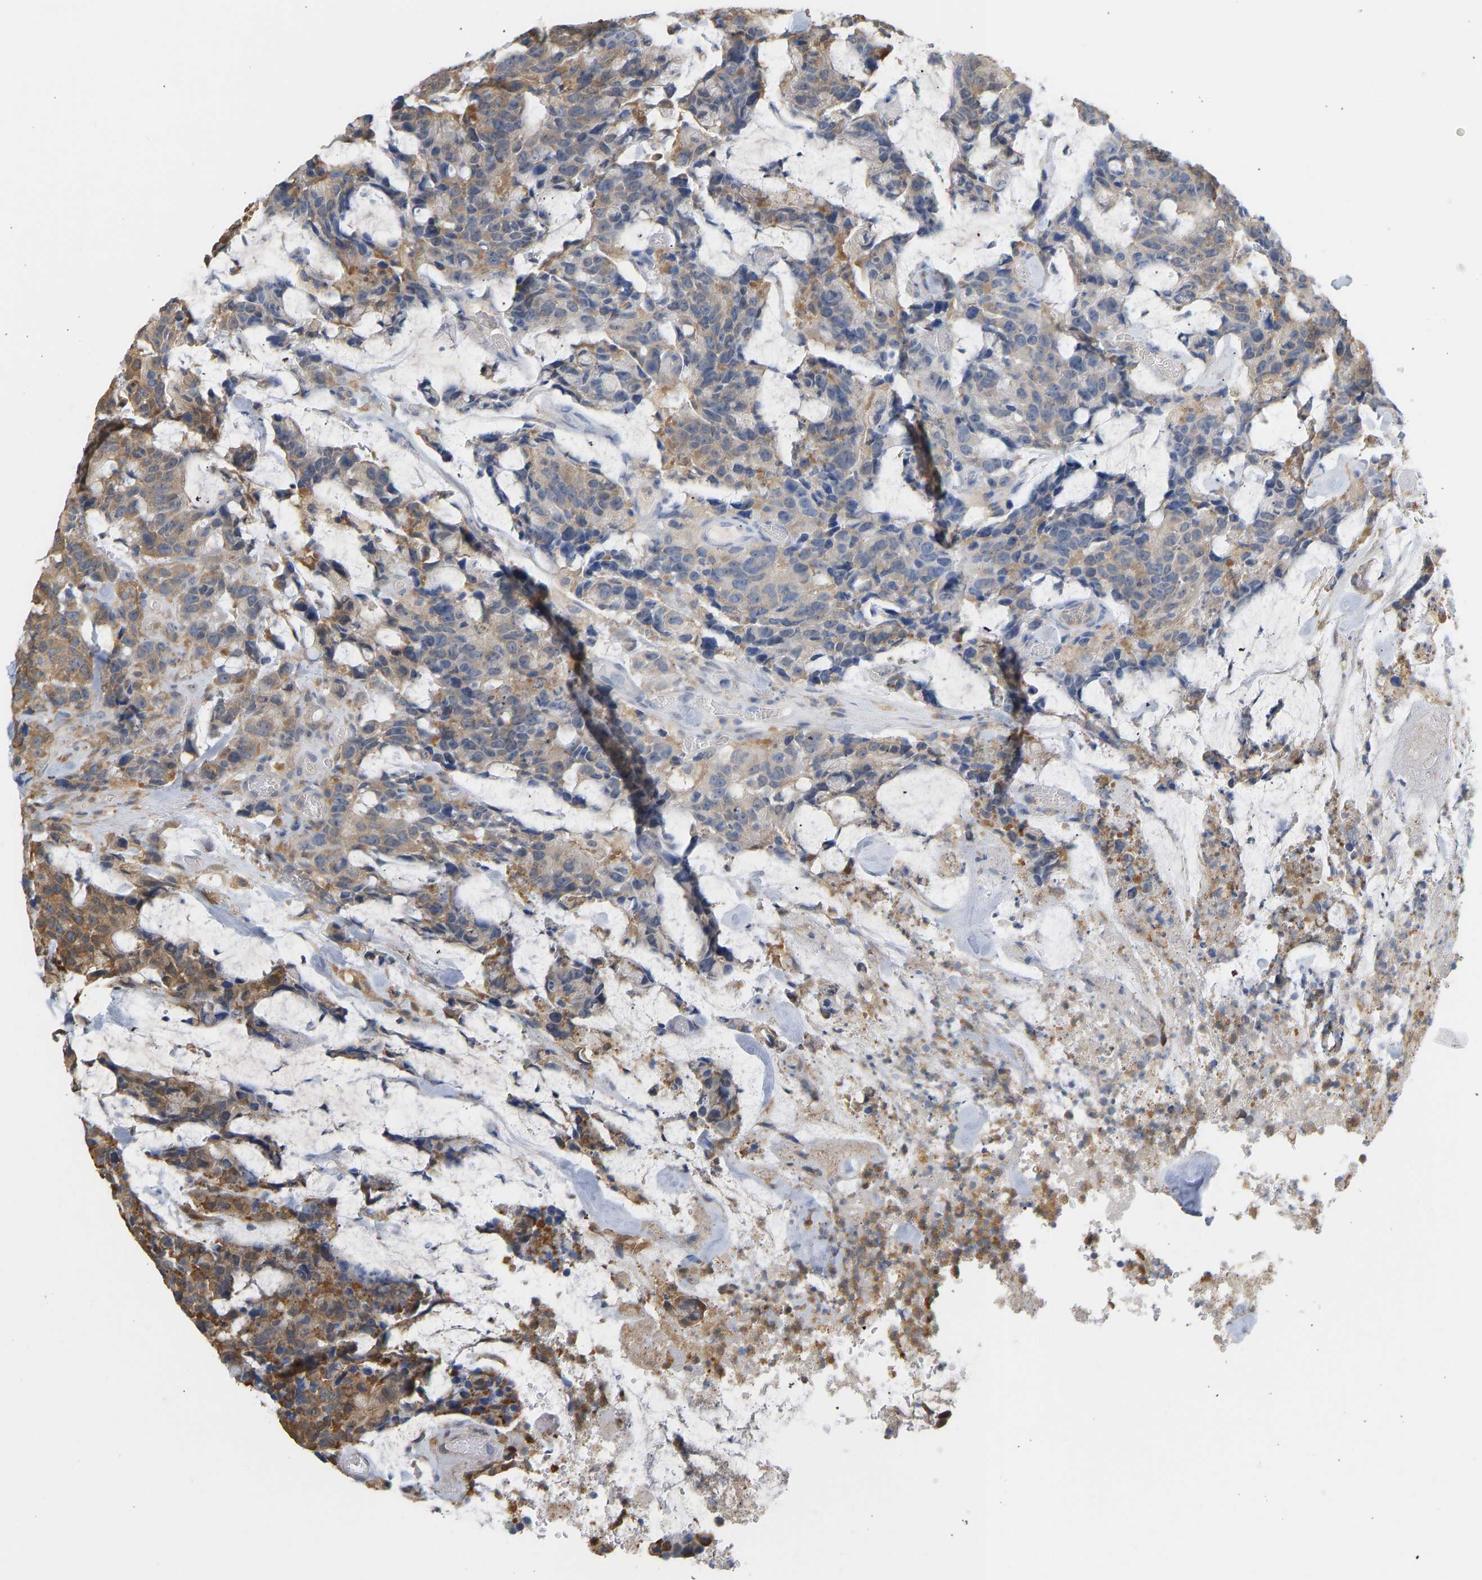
{"staining": {"intensity": "moderate", "quantity": "25%-75%", "location": "cytoplasmic/membranous"}, "tissue": "colorectal cancer", "cell_type": "Tumor cells", "image_type": "cancer", "snomed": [{"axis": "morphology", "description": "Adenocarcinoma, NOS"}, {"axis": "topography", "description": "Colon"}], "caption": "IHC staining of colorectal cancer, which demonstrates medium levels of moderate cytoplasmic/membranous staining in about 25%-75% of tumor cells indicating moderate cytoplasmic/membranous protein expression. The staining was performed using DAB (brown) for protein detection and nuclei were counterstained in hematoxylin (blue).", "gene": "ENO1", "patient": {"sex": "female", "age": 86}}